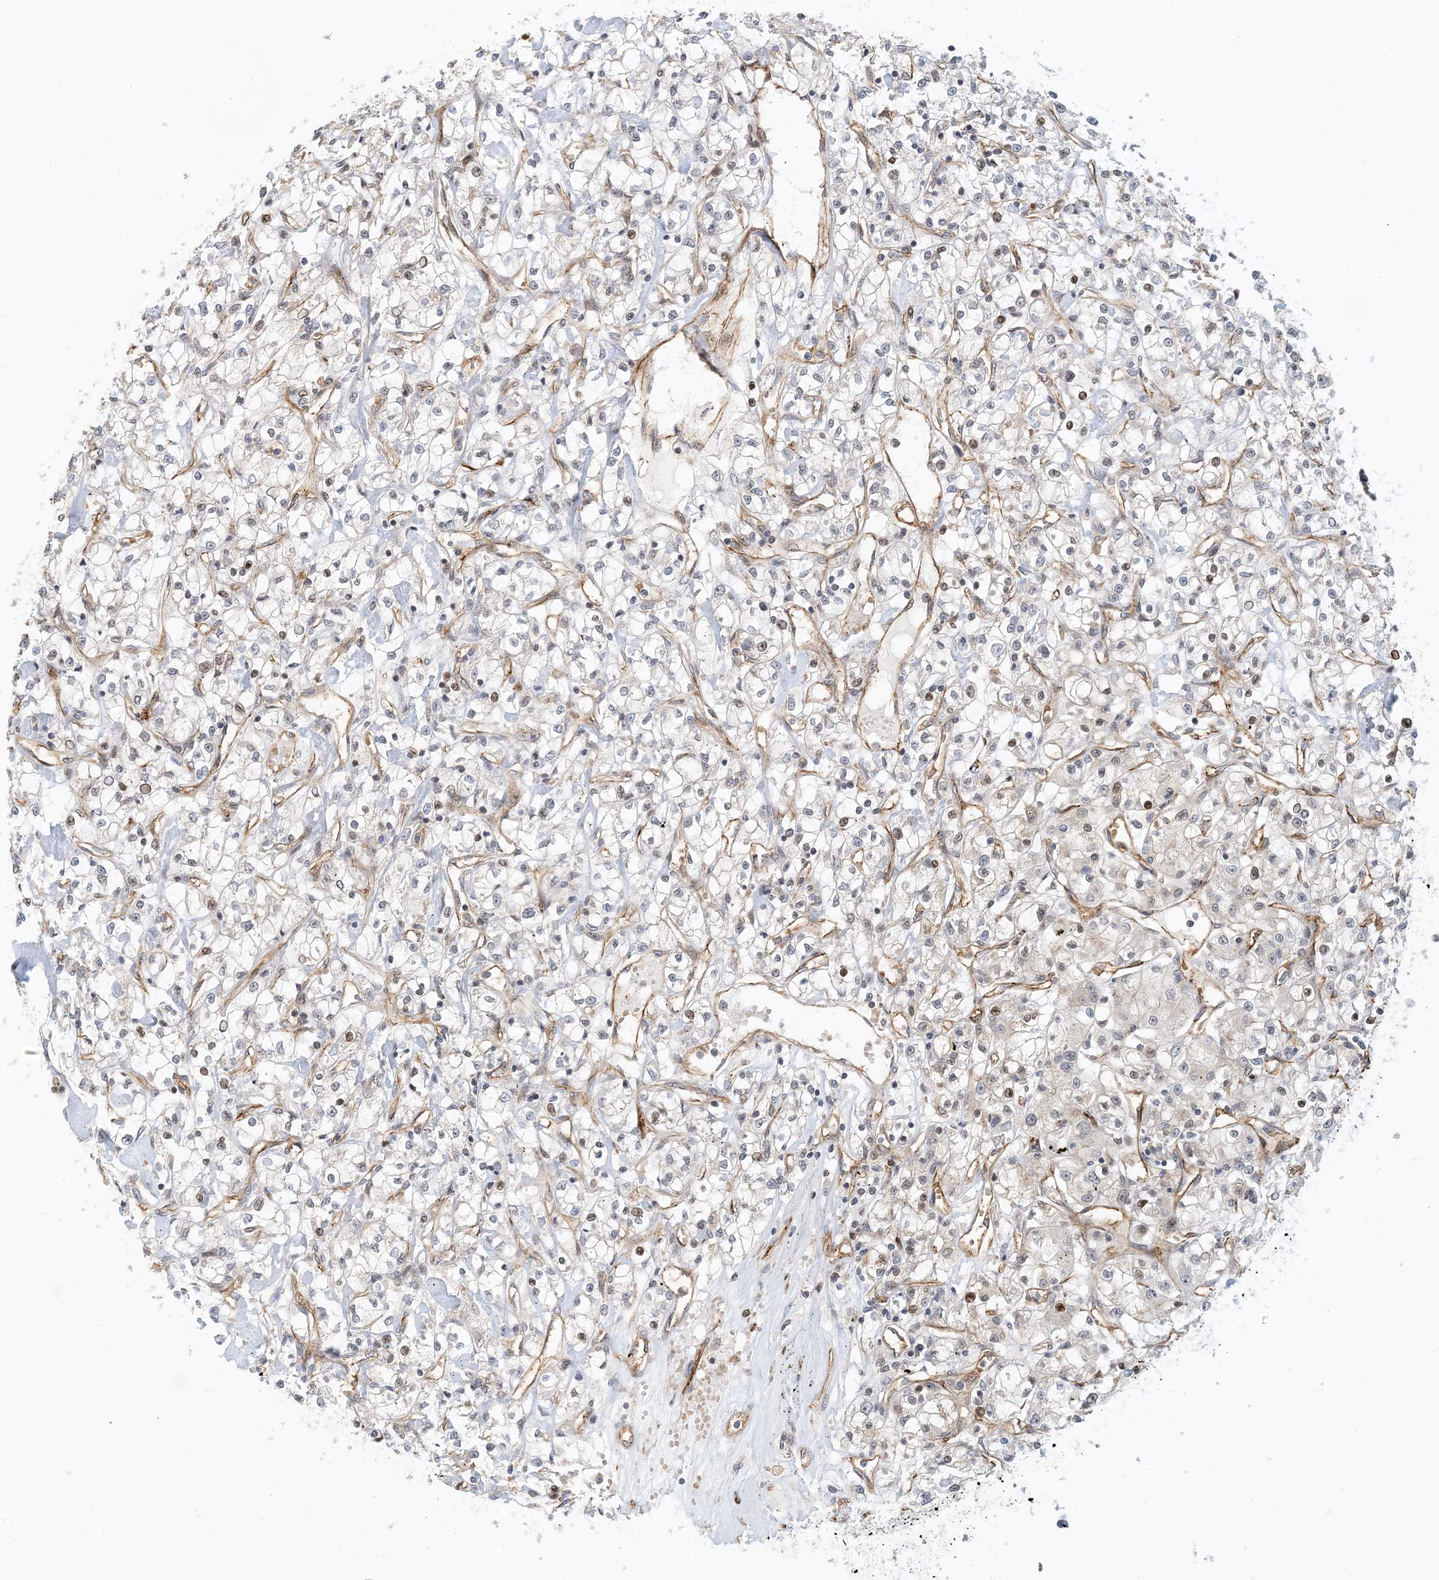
{"staining": {"intensity": "negative", "quantity": "none", "location": "none"}, "tissue": "renal cancer", "cell_type": "Tumor cells", "image_type": "cancer", "snomed": [{"axis": "morphology", "description": "Adenocarcinoma, NOS"}, {"axis": "topography", "description": "Kidney"}], "caption": "Tumor cells are negative for protein expression in human renal cancer (adenocarcinoma).", "gene": "MAPKBP1", "patient": {"sex": "female", "age": 59}}